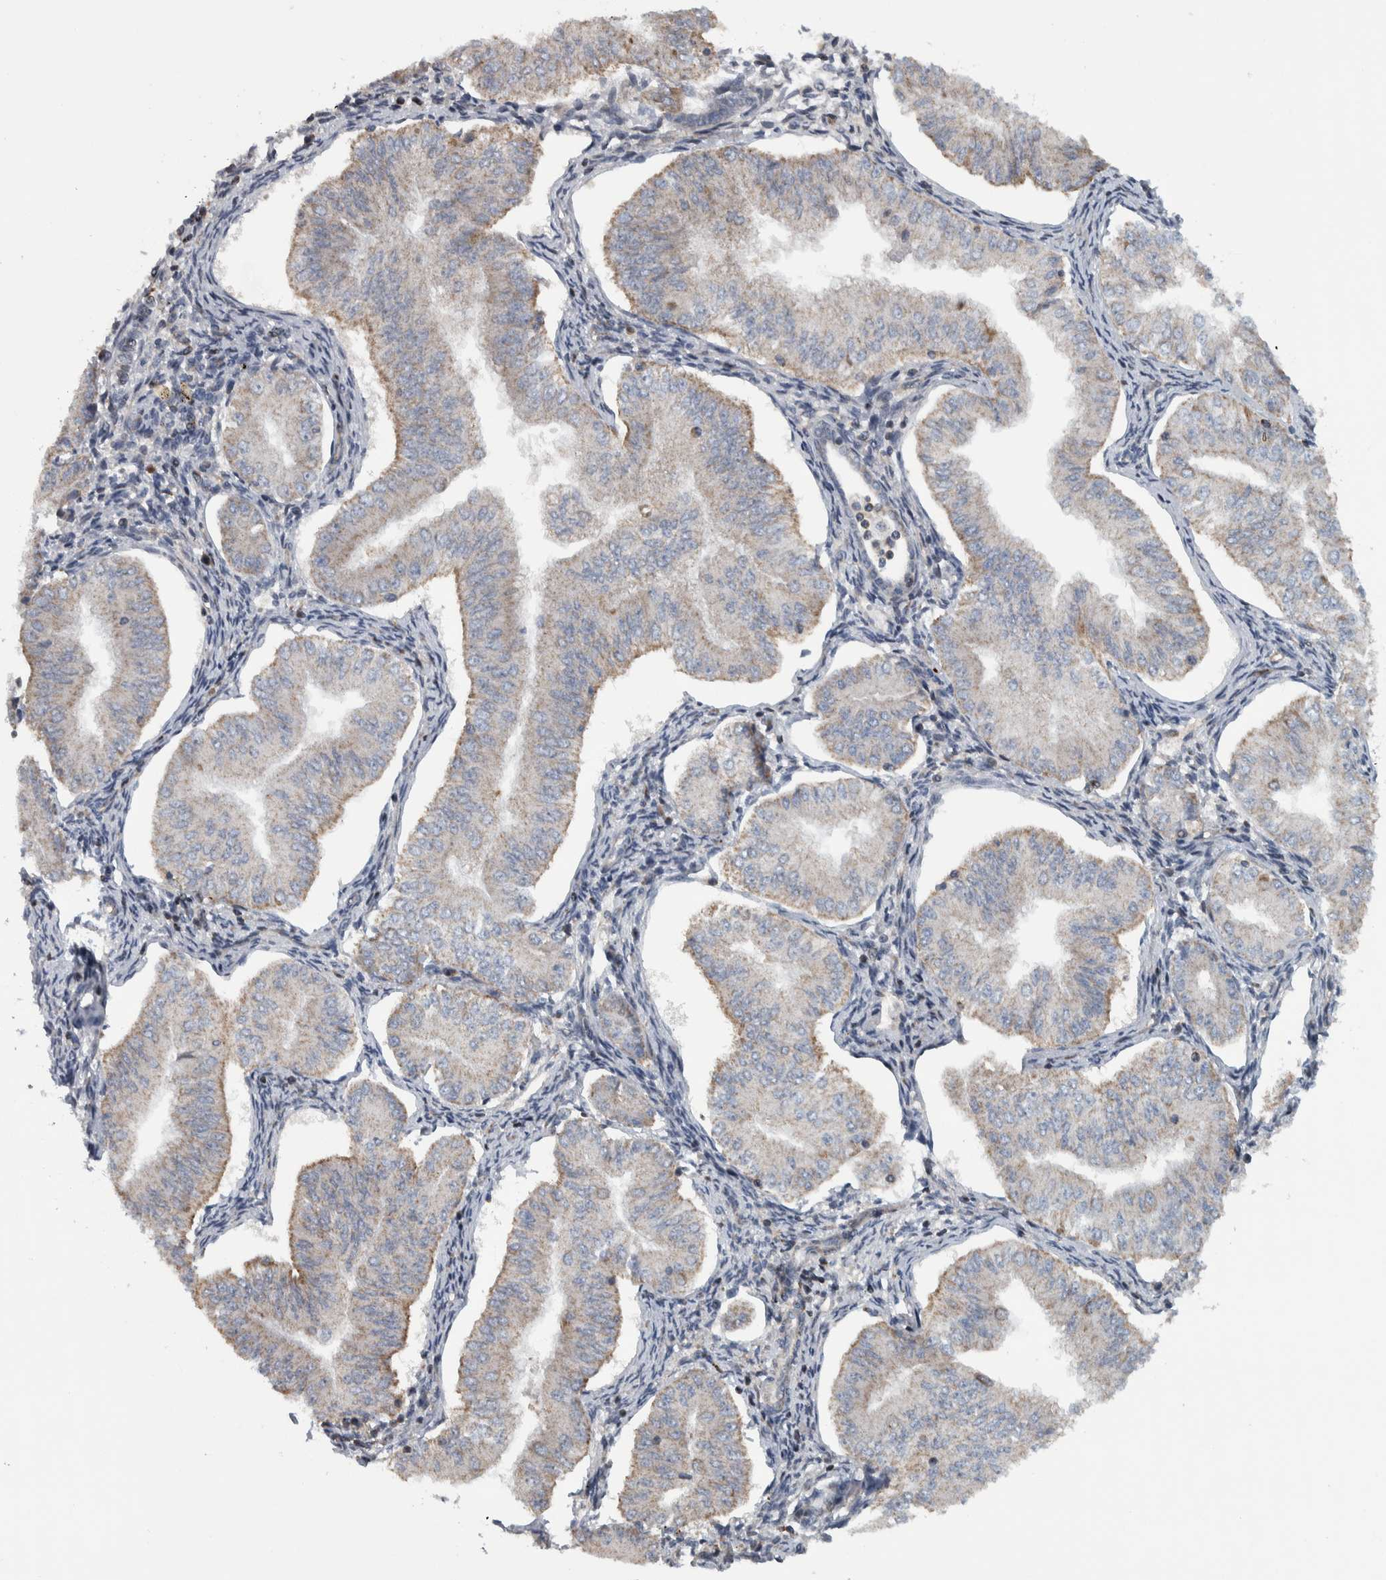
{"staining": {"intensity": "weak", "quantity": "25%-75%", "location": "cytoplasmic/membranous"}, "tissue": "endometrial cancer", "cell_type": "Tumor cells", "image_type": "cancer", "snomed": [{"axis": "morphology", "description": "Normal tissue, NOS"}, {"axis": "morphology", "description": "Adenocarcinoma, NOS"}, {"axis": "topography", "description": "Endometrium"}], "caption": "Endometrial cancer stained with a brown dye reveals weak cytoplasmic/membranous positive staining in about 25%-75% of tumor cells.", "gene": "BAIAP2L1", "patient": {"sex": "female", "age": 53}}